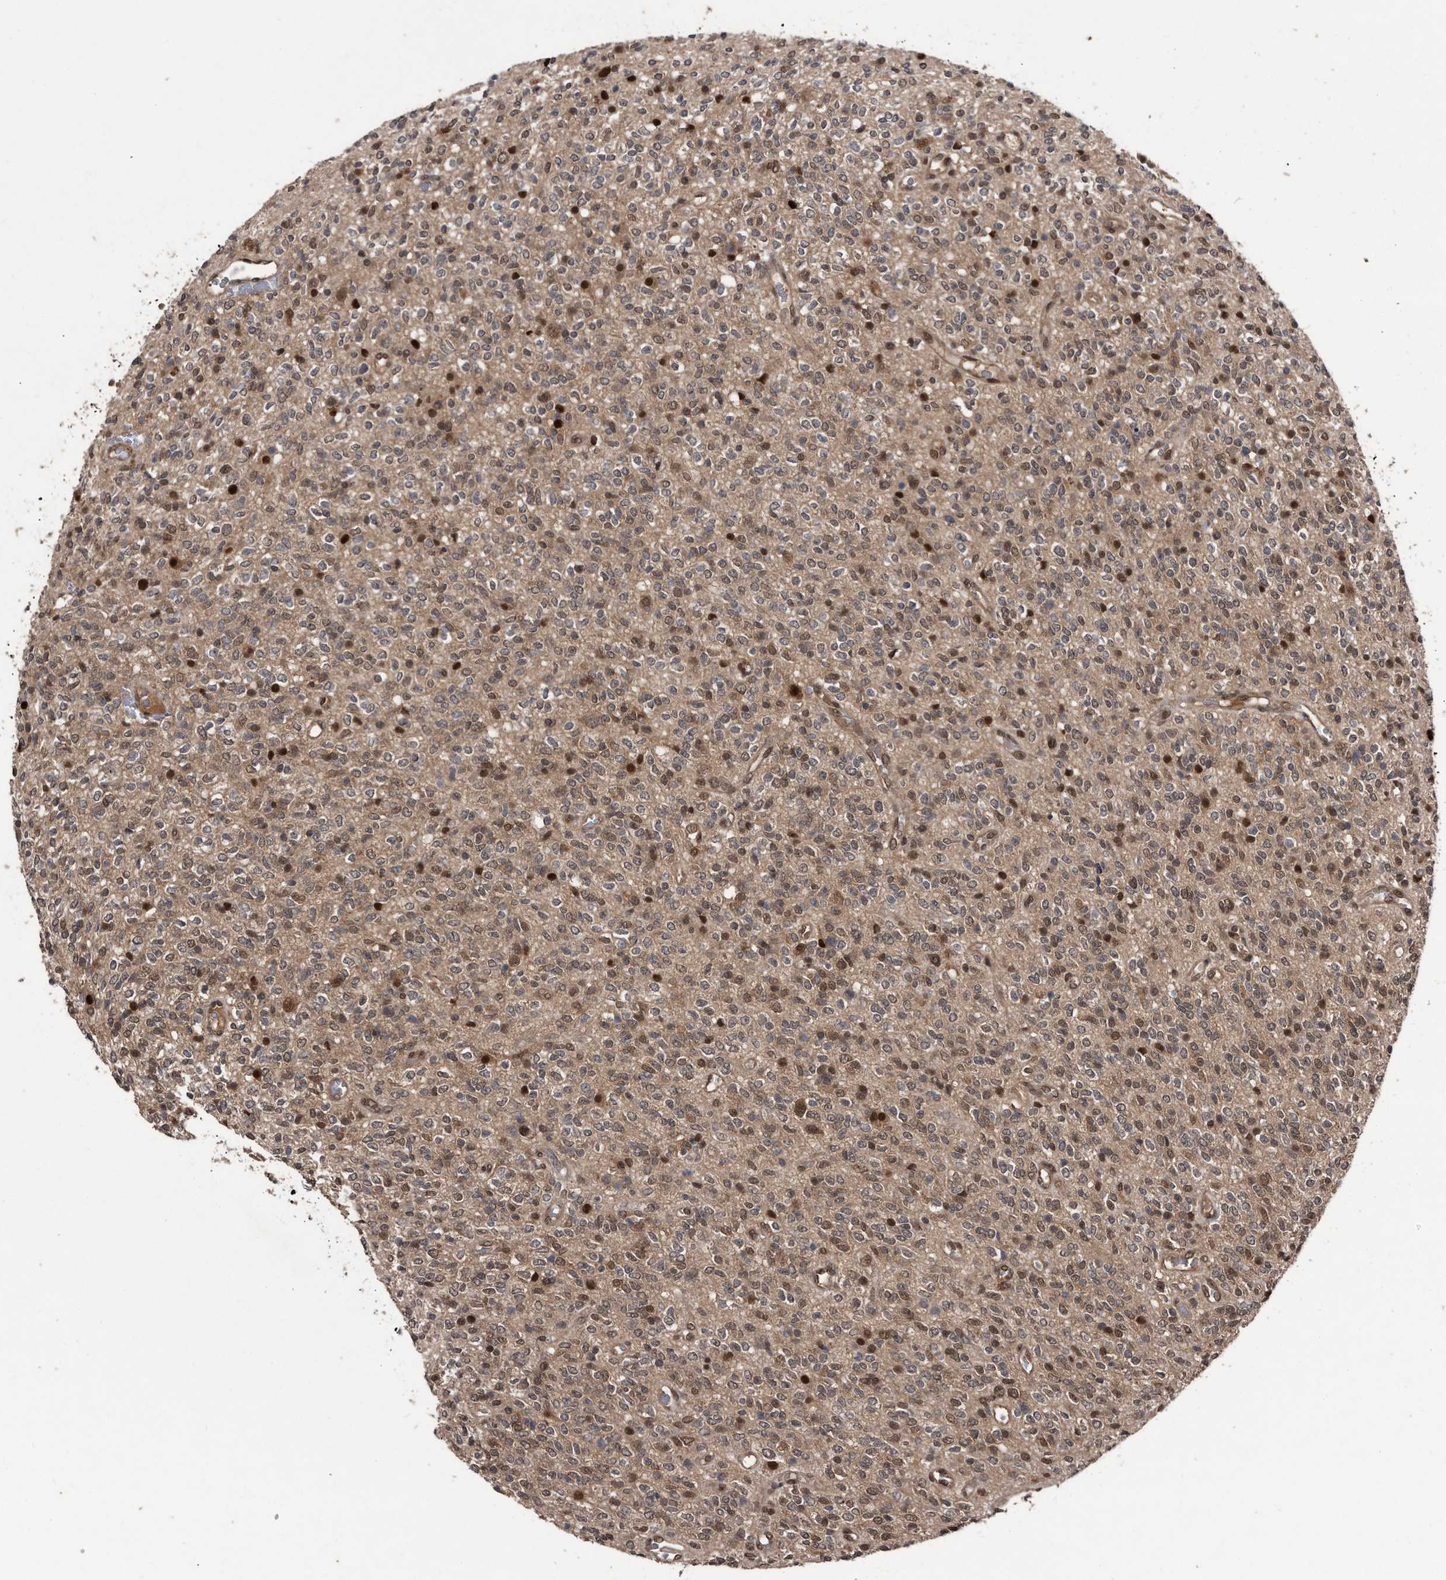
{"staining": {"intensity": "moderate", "quantity": "<25%", "location": "cytoplasmic/membranous,nuclear"}, "tissue": "glioma", "cell_type": "Tumor cells", "image_type": "cancer", "snomed": [{"axis": "morphology", "description": "Glioma, malignant, High grade"}, {"axis": "topography", "description": "Brain"}], "caption": "Immunohistochemical staining of glioma displays low levels of moderate cytoplasmic/membranous and nuclear protein staining in approximately <25% of tumor cells. (DAB (3,3'-diaminobenzidine) = brown stain, brightfield microscopy at high magnification).", "gene": "RAD23B", "patient": {"sex": "male", "age": 34}}